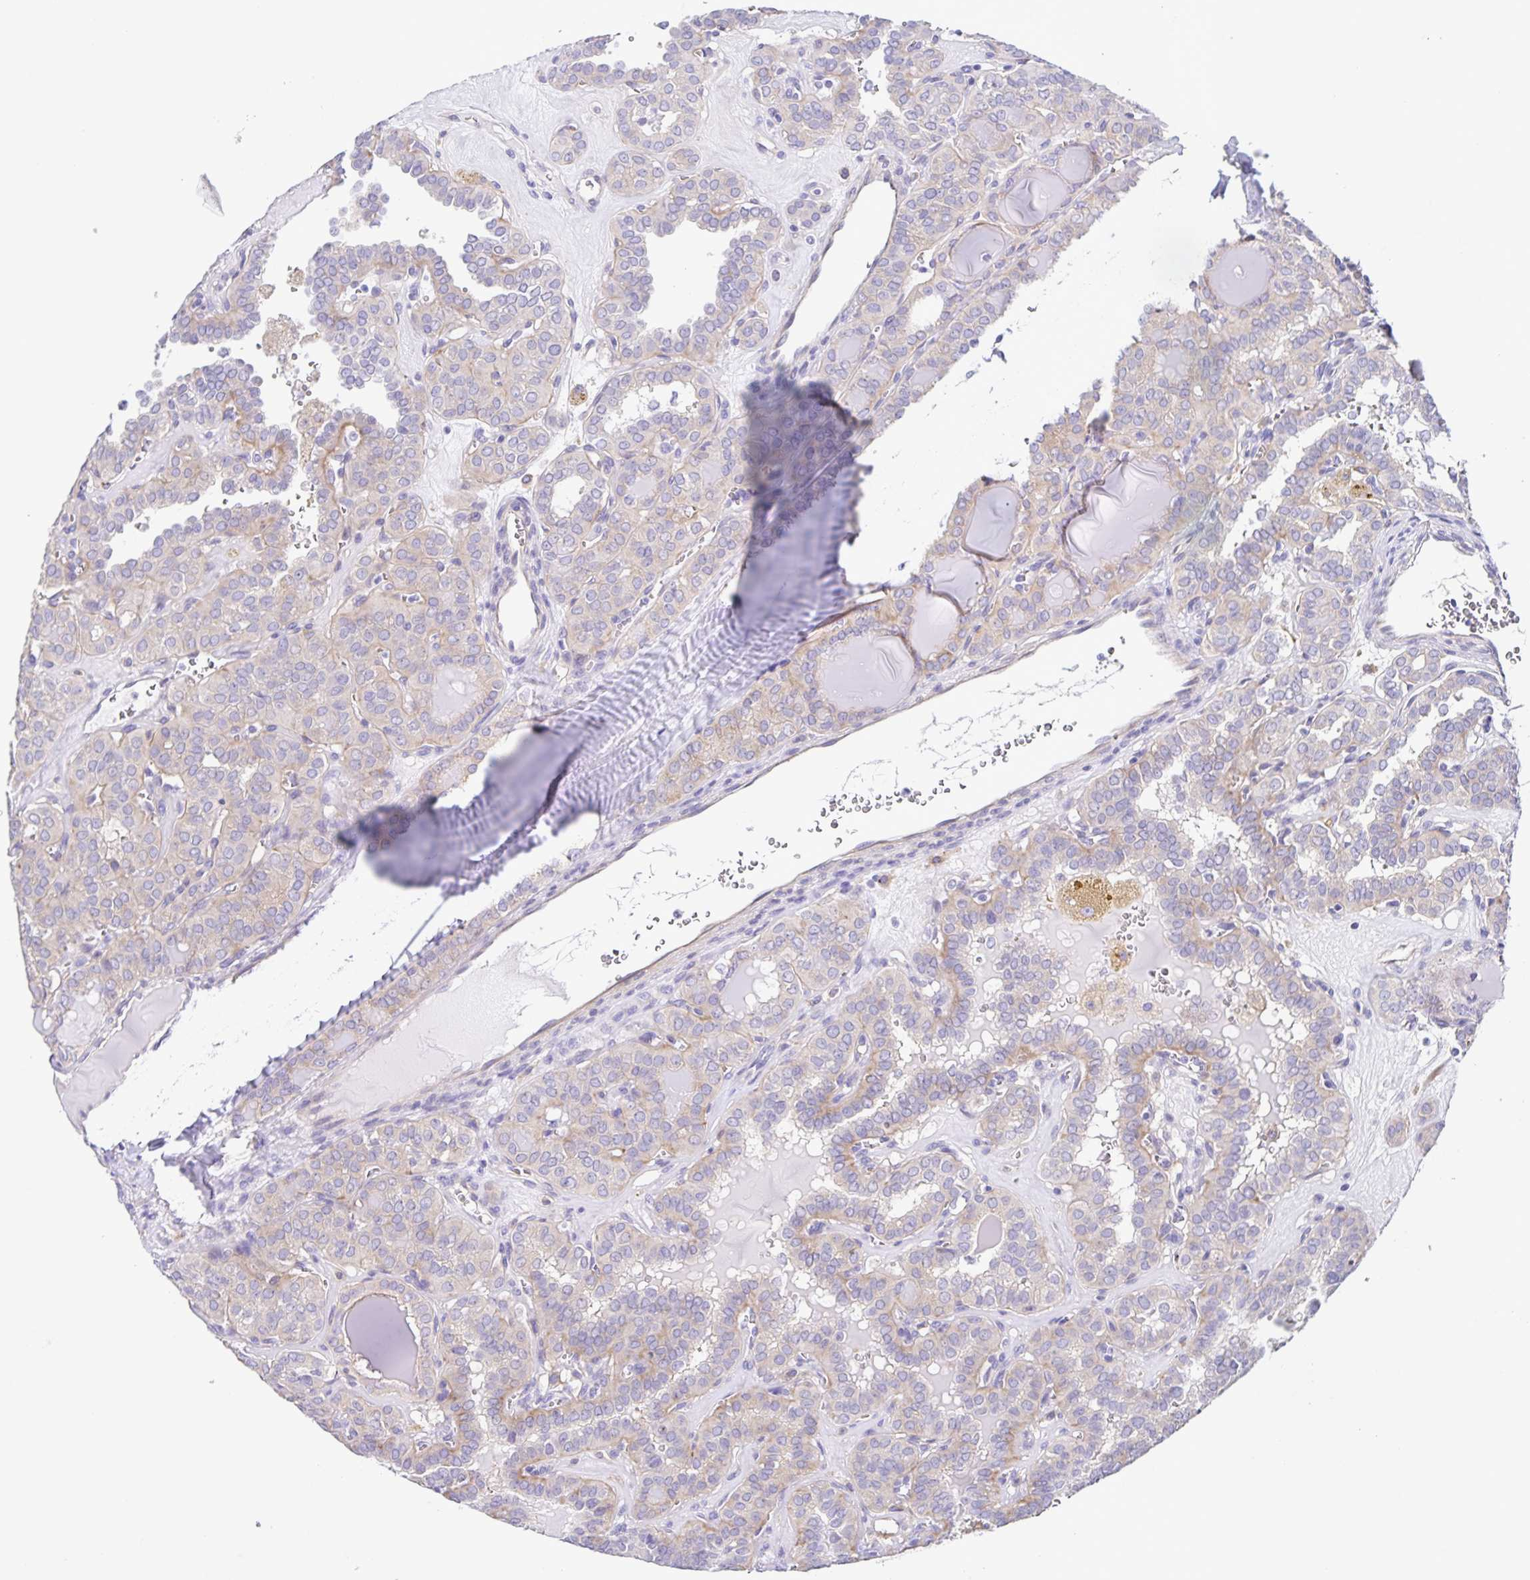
{"staining": {"intensity": "weak", "quantity": "25%-75%", "location": "cytoplasmic/membranous"}, "tissue": "thyroid cancer", "cell_type": "Tumor cells", "image_type": "cancer", "snomed": [{"axis": "morphology", "description": "Papillary adenocarcinoma, NOS"}, {"axis": "topography", "description": "Thyroid gland"}], "caption": "Human thyroid cancer stained with a brown dye displays weak cytoplasmic/membranous positive staining in approximately 25%-75% of tumor cells.", "gene": "BOLL", "patient": {"sex": "female", "age": 41}}